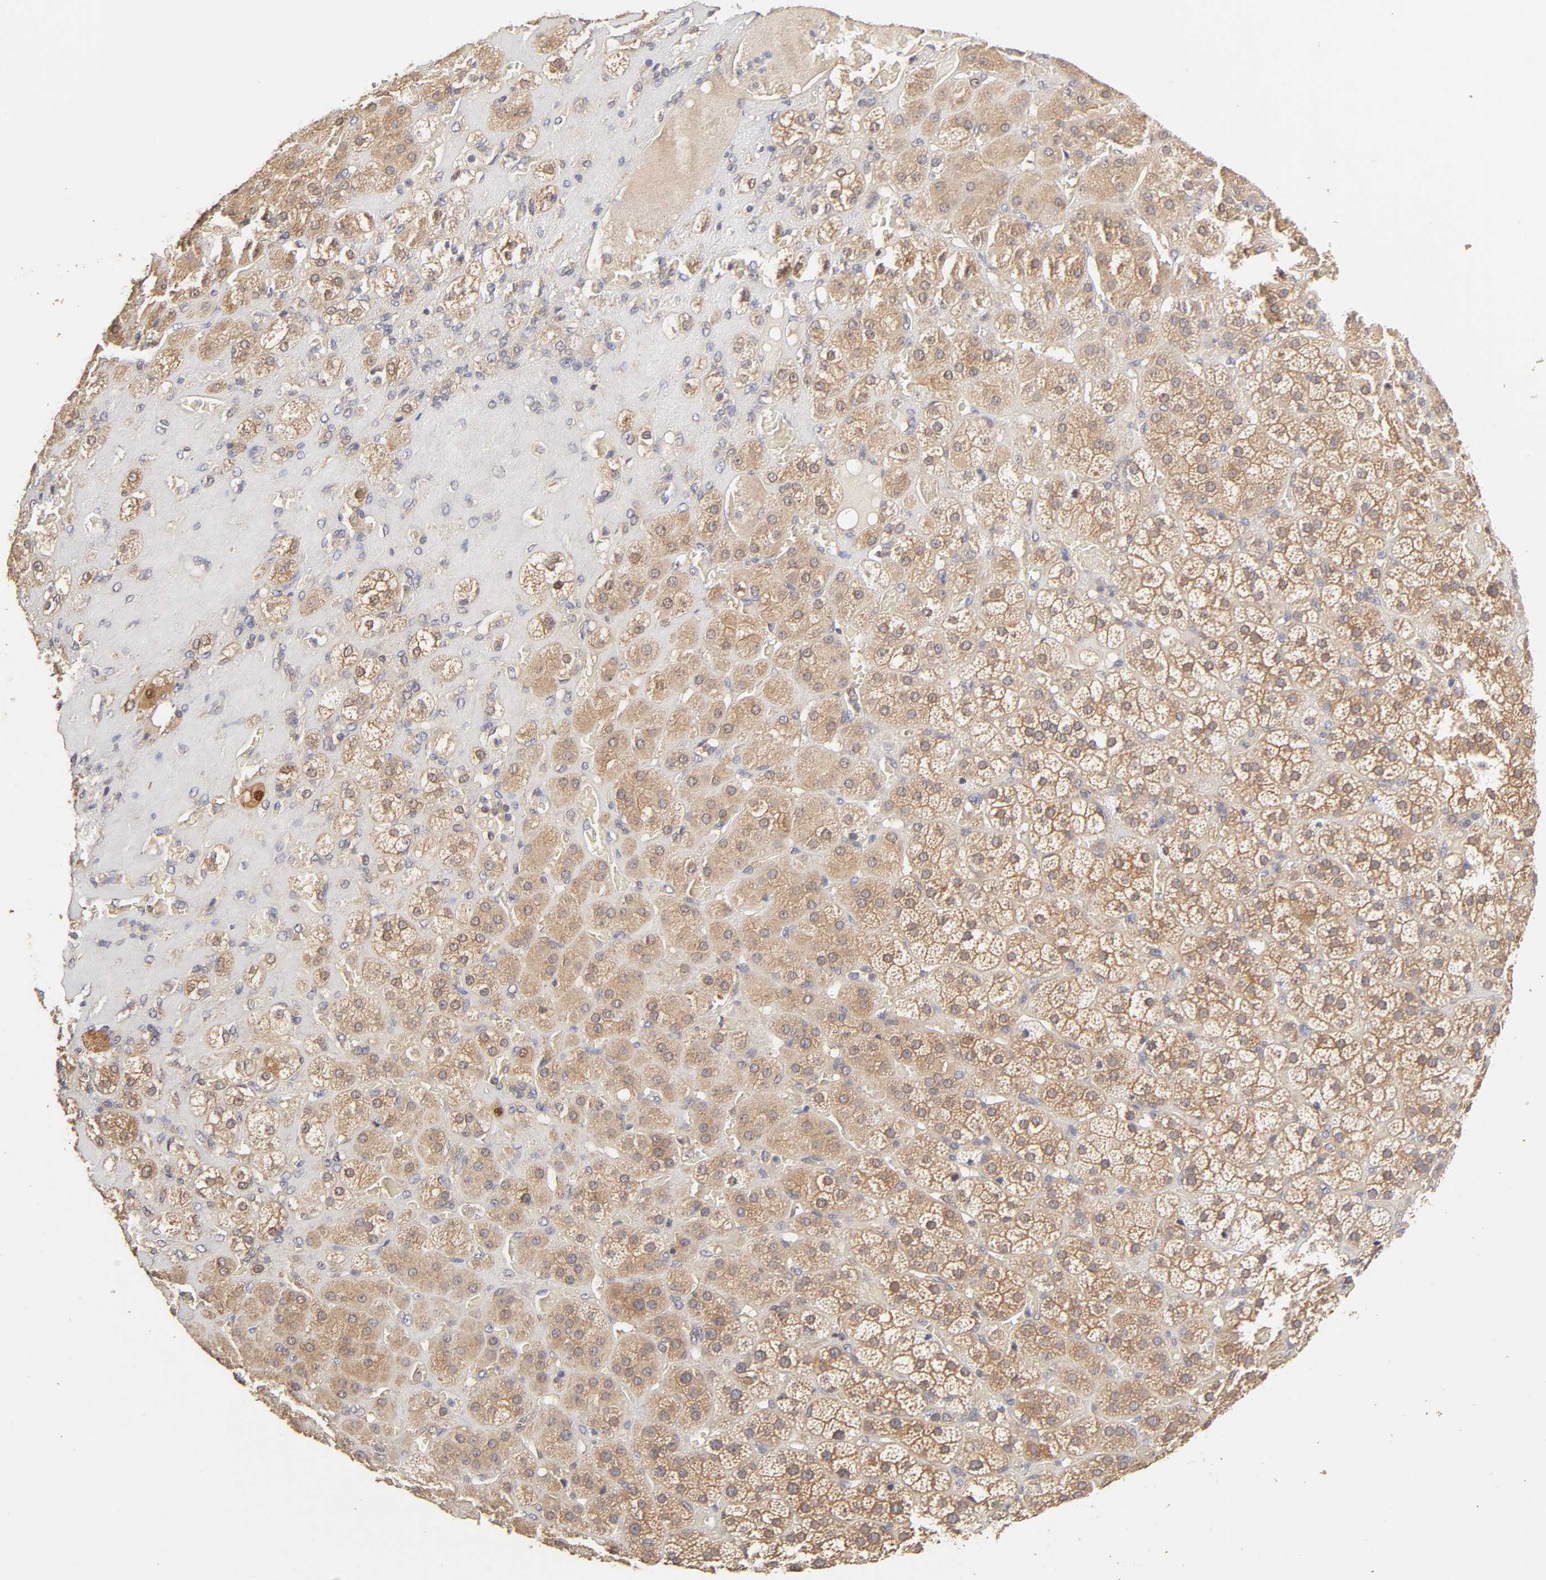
{"staining": {"intensity": "moderate", "quantity": "25%-75%", "location": "cytoplasmic/membranous"}, "tissue": "adrenal gland", "cell_type": "Glandular cells", "image_type": "normal", "snomed": [{"axis": "morphology", "description": "Normal tissue, NOS"}, {"axis": "topography", "description": "Adrenal gland"}], "caption": "Protein expression by immunohistochemistry displays moderate cytoplasmic/membranous staining in approximately 25%-75% of glandular cells in benign adrenal gland.", "gene": "AP1G2", "patient": {"sex": "female", "age": 71}}